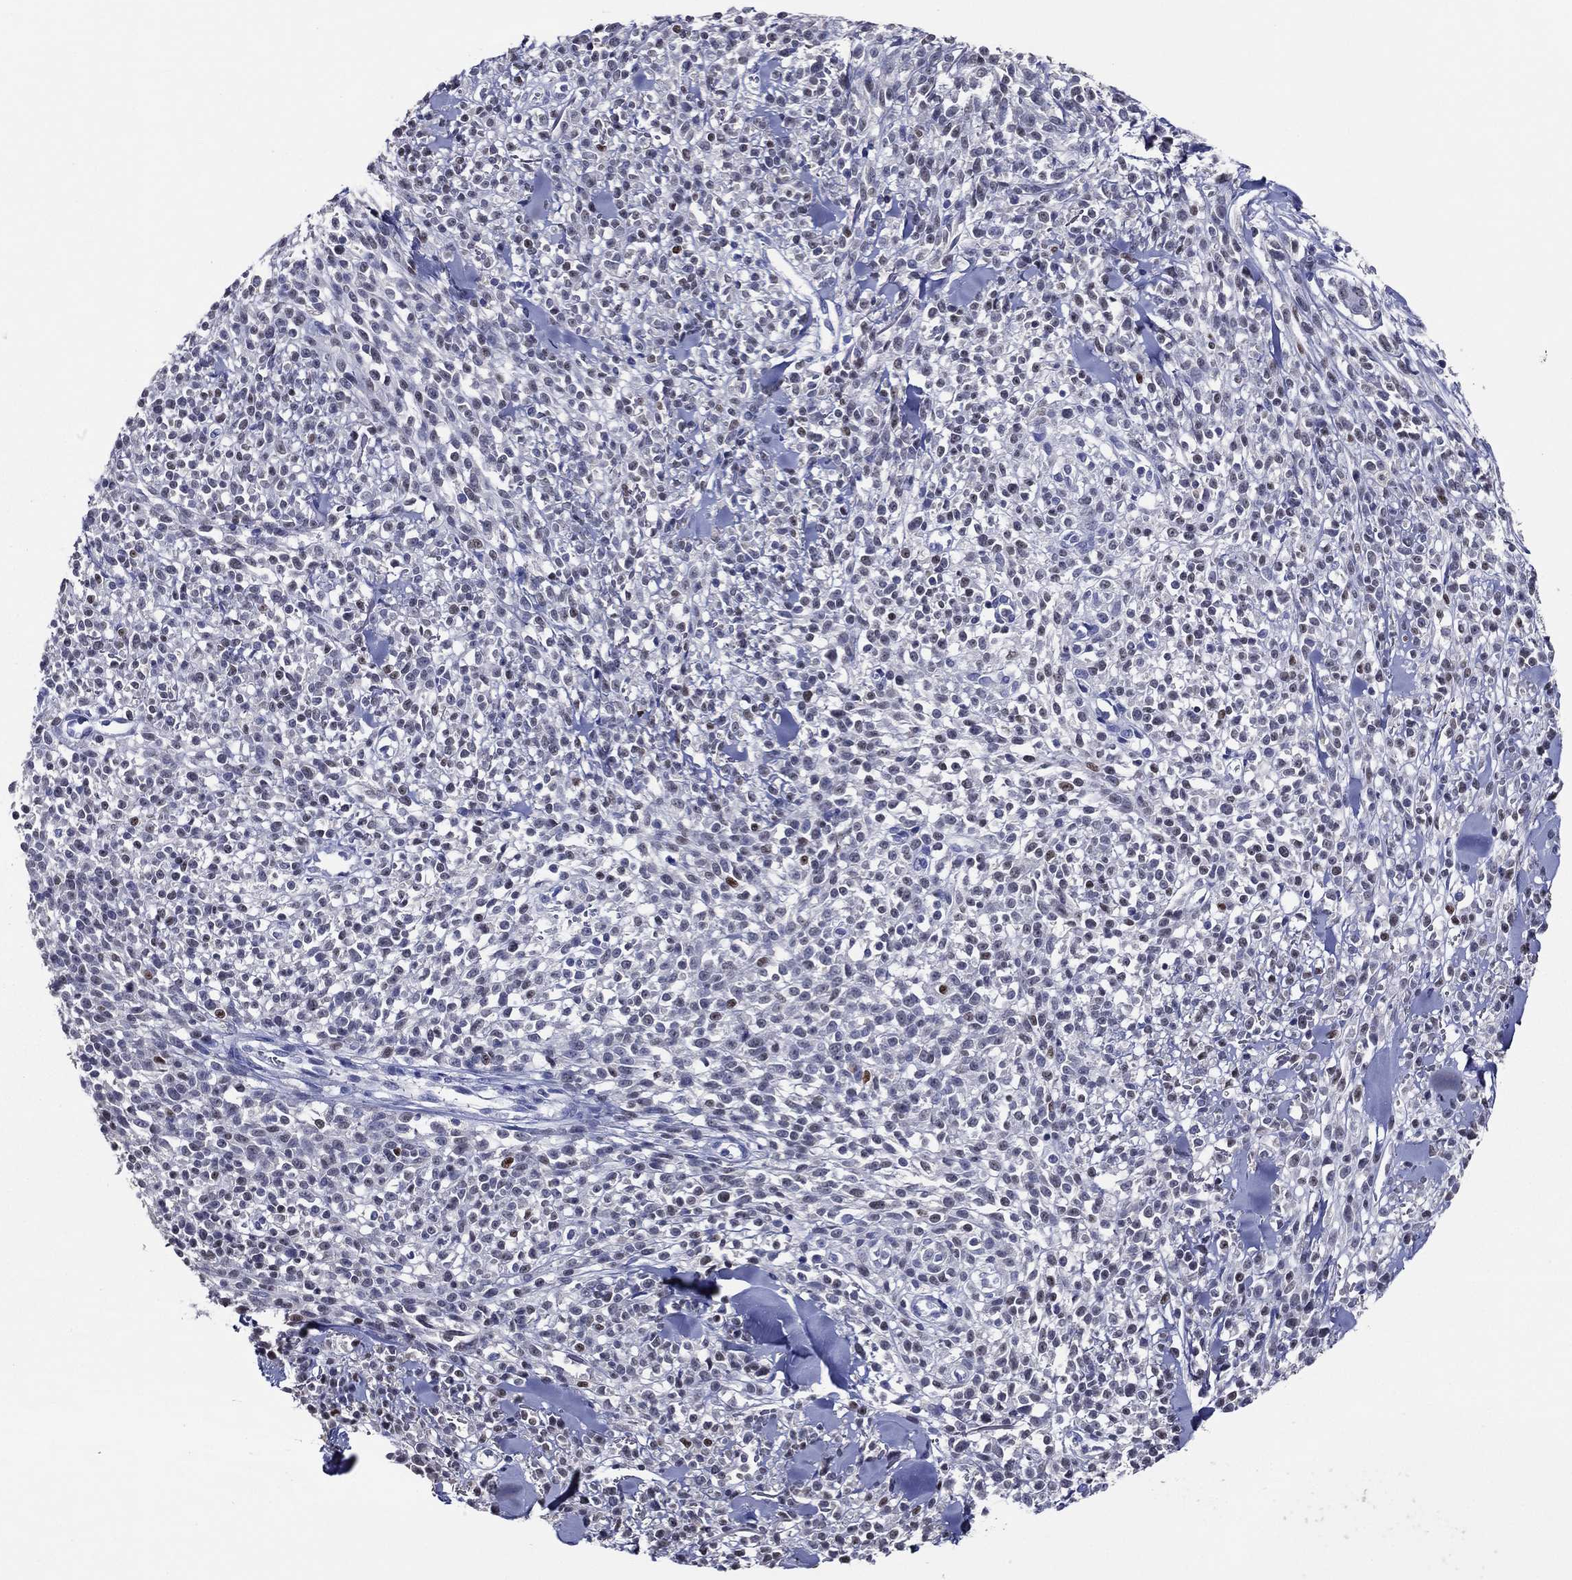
{"staining": {"intensity": "weak", "quantity": "<25%", "location": "nuclear"}, "tissue": "melanoma", "cell_type": "Tumor cells", "image_type": "cancer", "snomed": [{"axis": "morphology", "description": "Malignant melanoma, NOS"}, {"axis": "topography", "description": "Skin"}, {"axis": "topography", "description": "Skin of trunk"}], "caption": "A micrograph of human malignant melanoma is negative for staining in tumor cells.", "gene": "TFAP2A", "patient": {"sex": "male", "age": 74}}